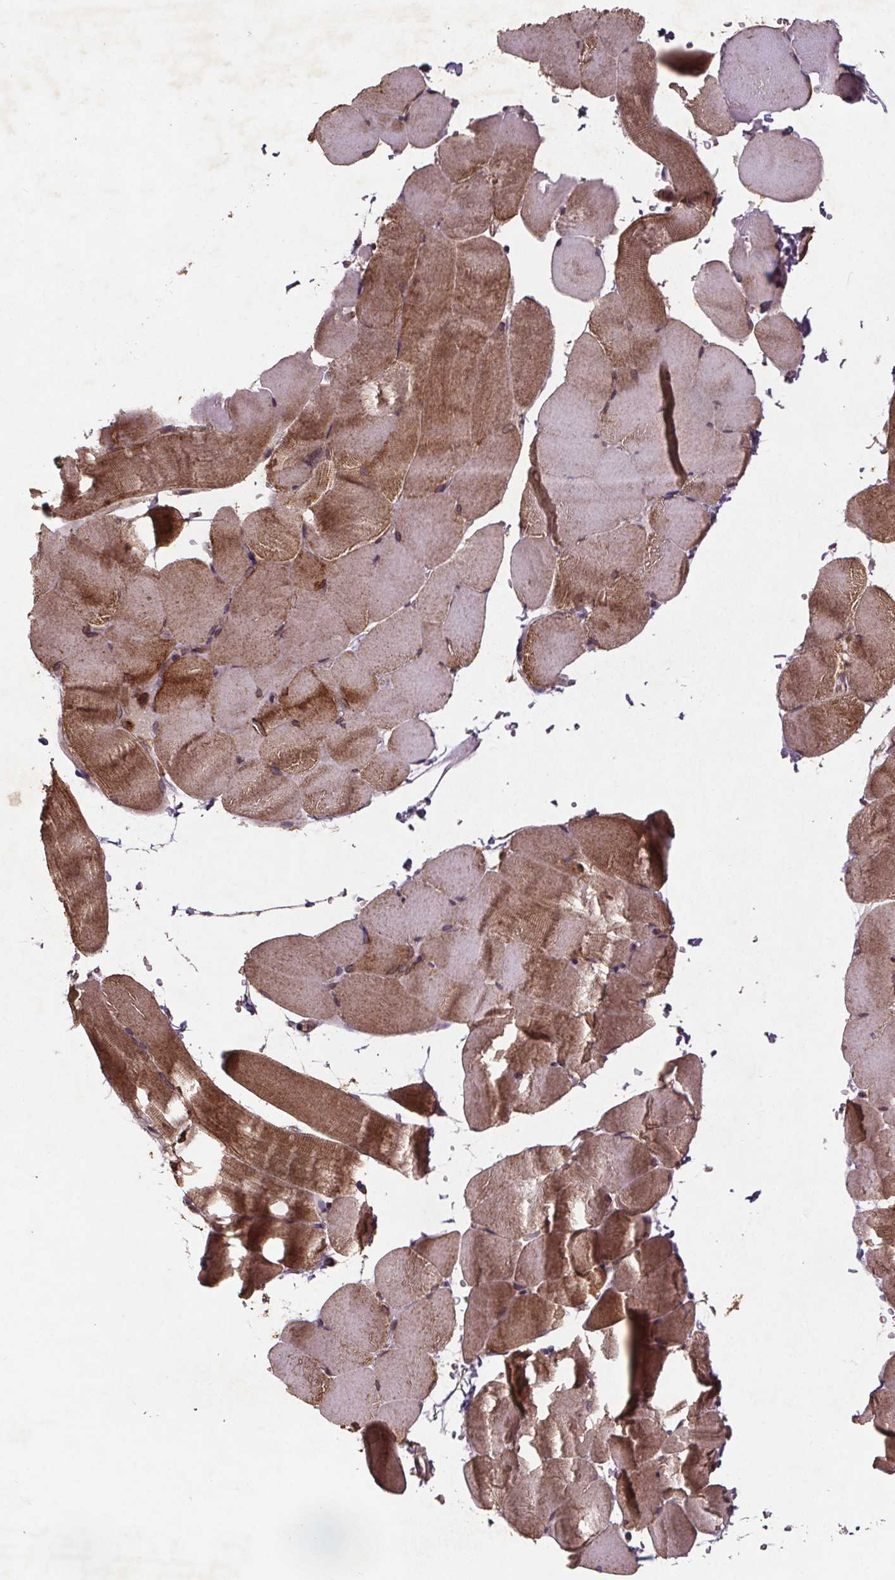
{"staining": {"intensity": "moderate", "quantity": "25%-75%", "location": "cytoplasmic/membranous"}, "tissue": "skeletal muscle", "cell_type": "Myocytes", "image_type": "normal", "snomed": [{"axis": "morphology", "description": "Normal tissue, NOS"}, {"axis": "topography", "description": "Skeletal muscle"}], "caption": "Skeletal muscle stained with IHC demonstrates moderate cytoplasmic/membranous staining in approximately 25%-75% of myocytes. (DAB IHC, brown staining for protein, blue staining for nuclei).", "gene": "STRN3", "patient": {"sex": "female", "age": 37}}